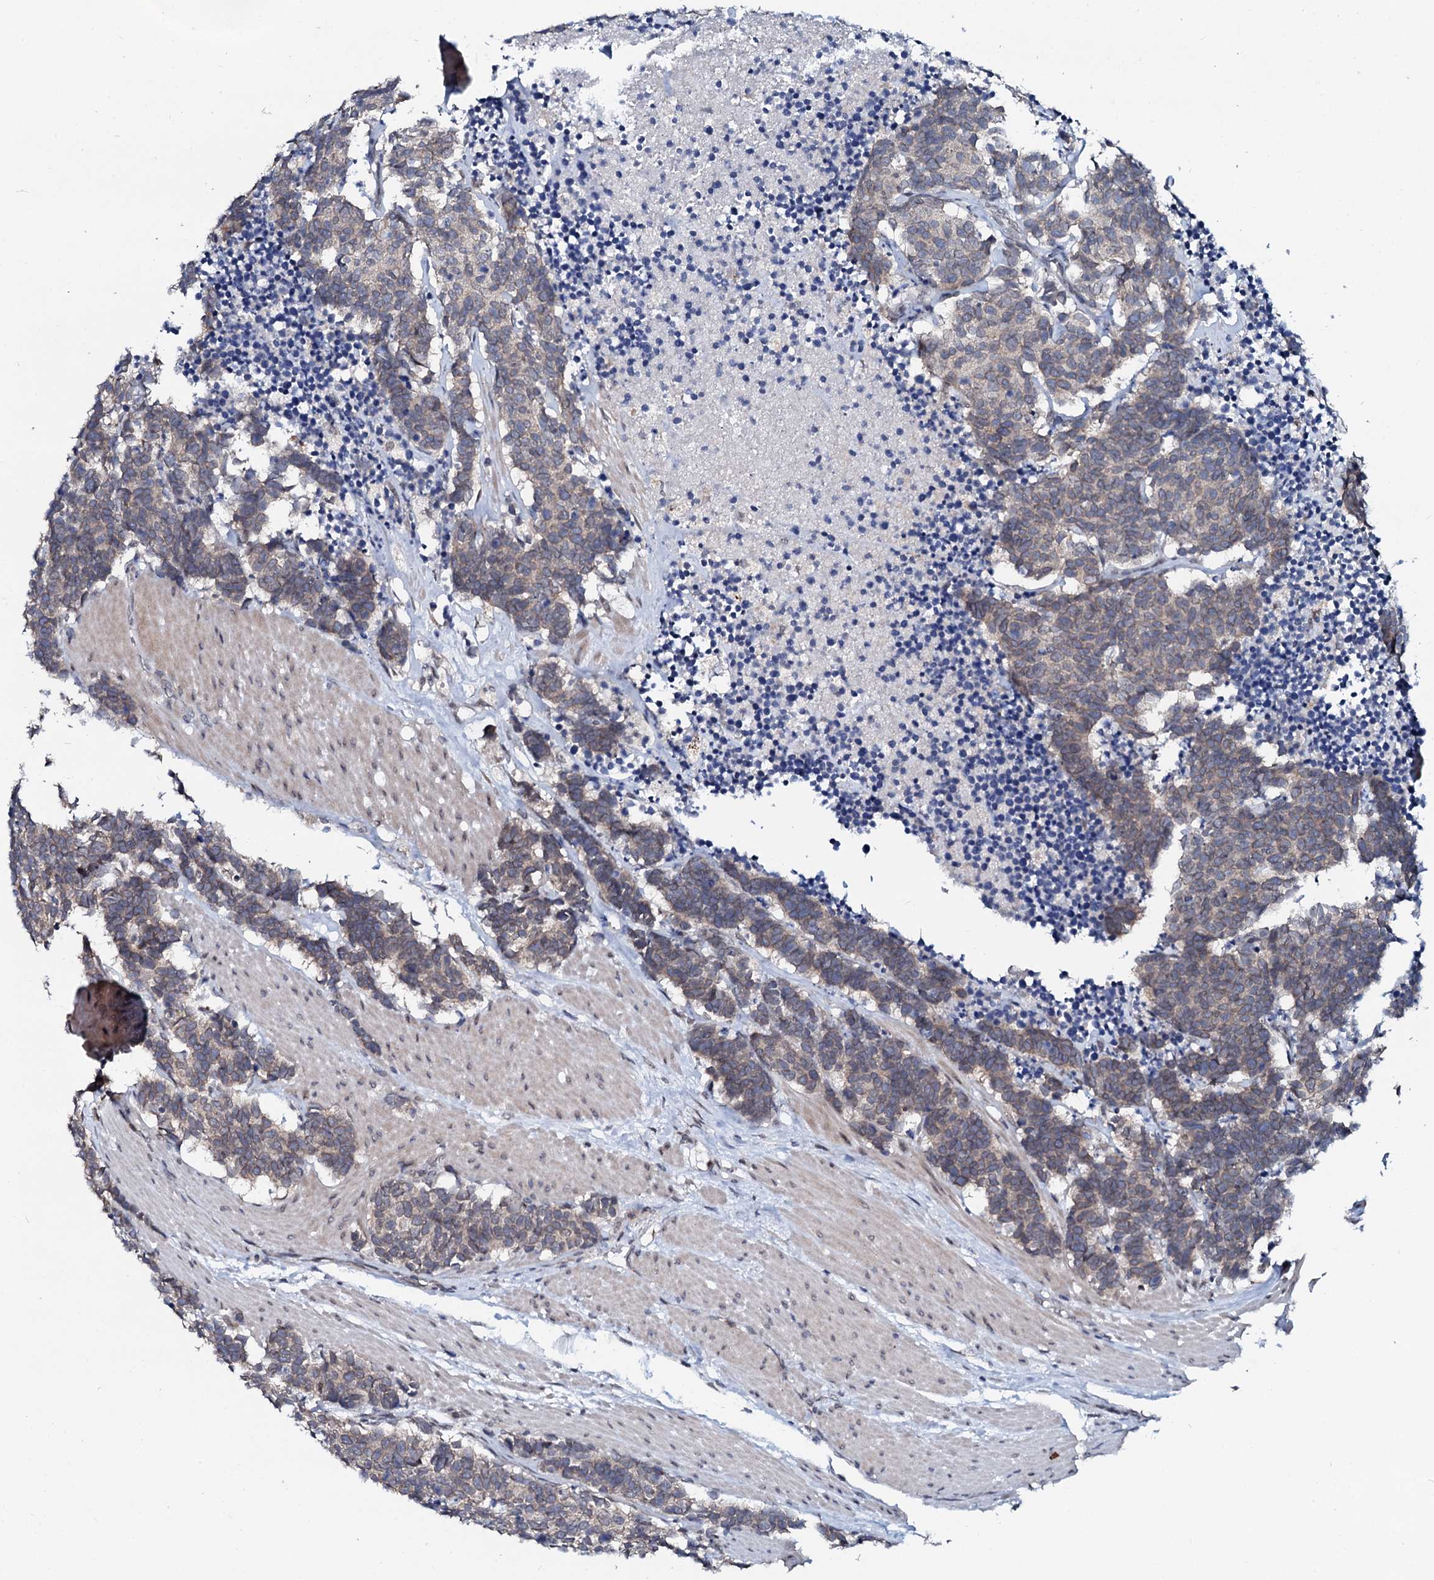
{"staining": {"intensity": "weak", "quantity": "<25%", "location": "cytoplasmic/membranous"}, "tissue": "carcinoid", "cell_type": "Tumor cells", "image_type": "cancer", "snomed": [{"axis": "morphology", "description": "Carcinoma, NOS"}, {"axis": "morphology", "description": "Carcinoid, malignant, NOS"}, {"axis": "topography", "description": "Urinary bladder"}], "caption": "Image shows no protein positivity in tumor cells of malignant carcinoid tissue.", "gene": "SNTA1", "patient": {"sex": "male", "age": 57}}